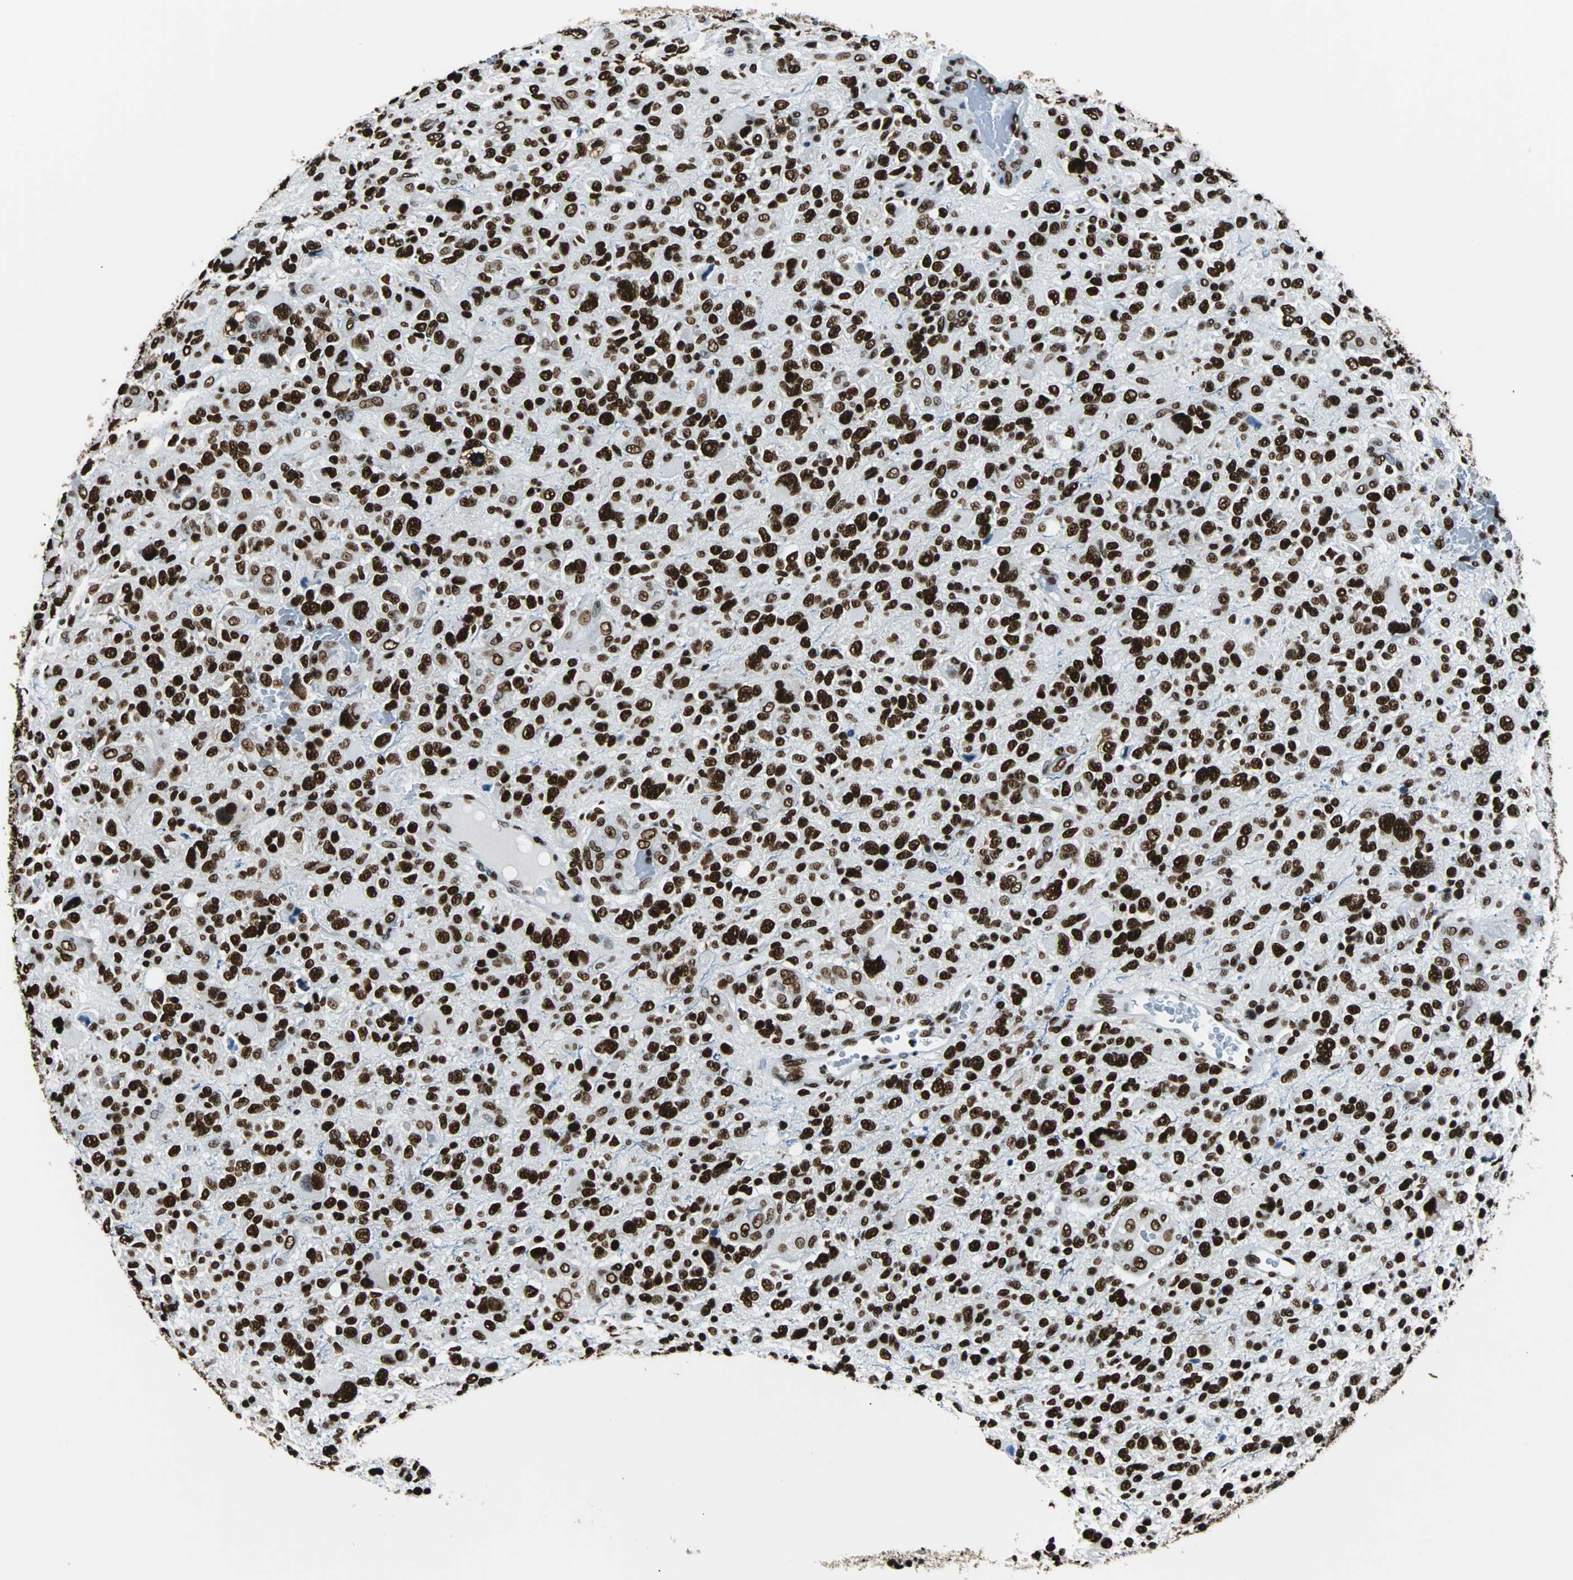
{"staining": {"intensity": "strong", "quantity": ">75%", "location": "nuclear"}, "tissue": "glioma", "cell_type": "Tumor cells", "image_type": "cancer", "snomed": [{"axis": "morphology", "description": "Glioma, malignant, High grade"}, {"axis": "topography", "description": "Brain"}], "caption": "Brown immunohistochemical staining in malignant glioma (high-grade) exhibits strong nuclear expression in about >75% of tumor cells. (Stains: DAB in brown, nuclei in blue, Microscopy: brightfield microscopy at high magnification).", "gene": "FUBP1", "patient": {"sex": "male", "age": 48}}